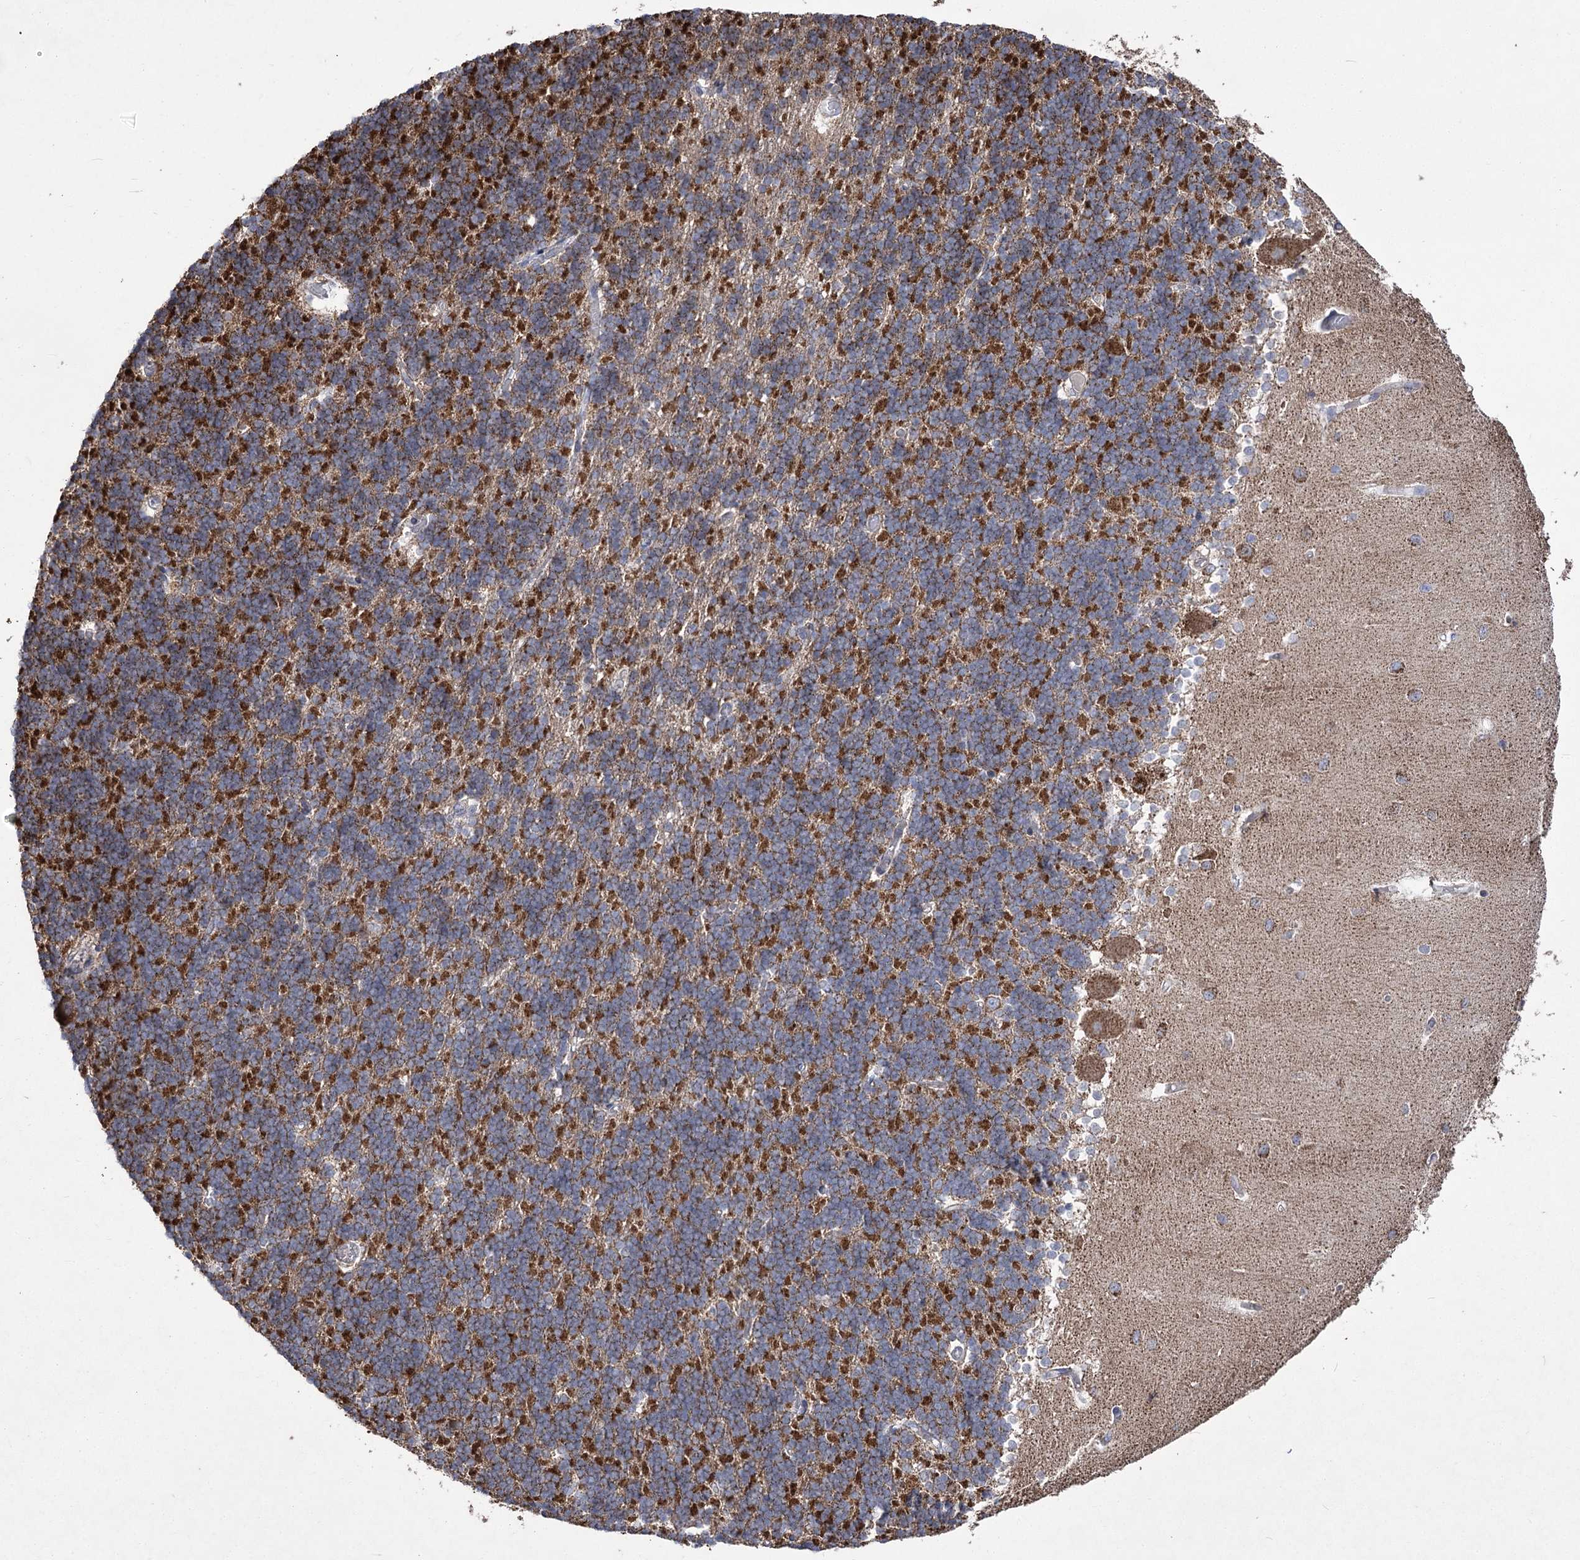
{"staining": {"intensity": "strong", "quantity": "25%-75%", "location": "cytoplasmic/membranous"}, "tissue": "cerebellum", "cell_type": "Cells in granular layer", "image_type": "normal", "snomed": [{"axis": "morphology", "description": "Normal tissue, NOS"}, {"axis": "topography", "description": "Cerebellum"}], "caption": "The histopathology image demonstrates immunohistochemical staining of unremarkable cerebellum. There is strong cytoplasmic/membranous positivity is present in approximately 25%-75% of cells in granular layer. (Brightfield microscopy of DAB IHC at high magnification).", "gene": "PDHB", "patient": {"sex": "male", "age": 37}}